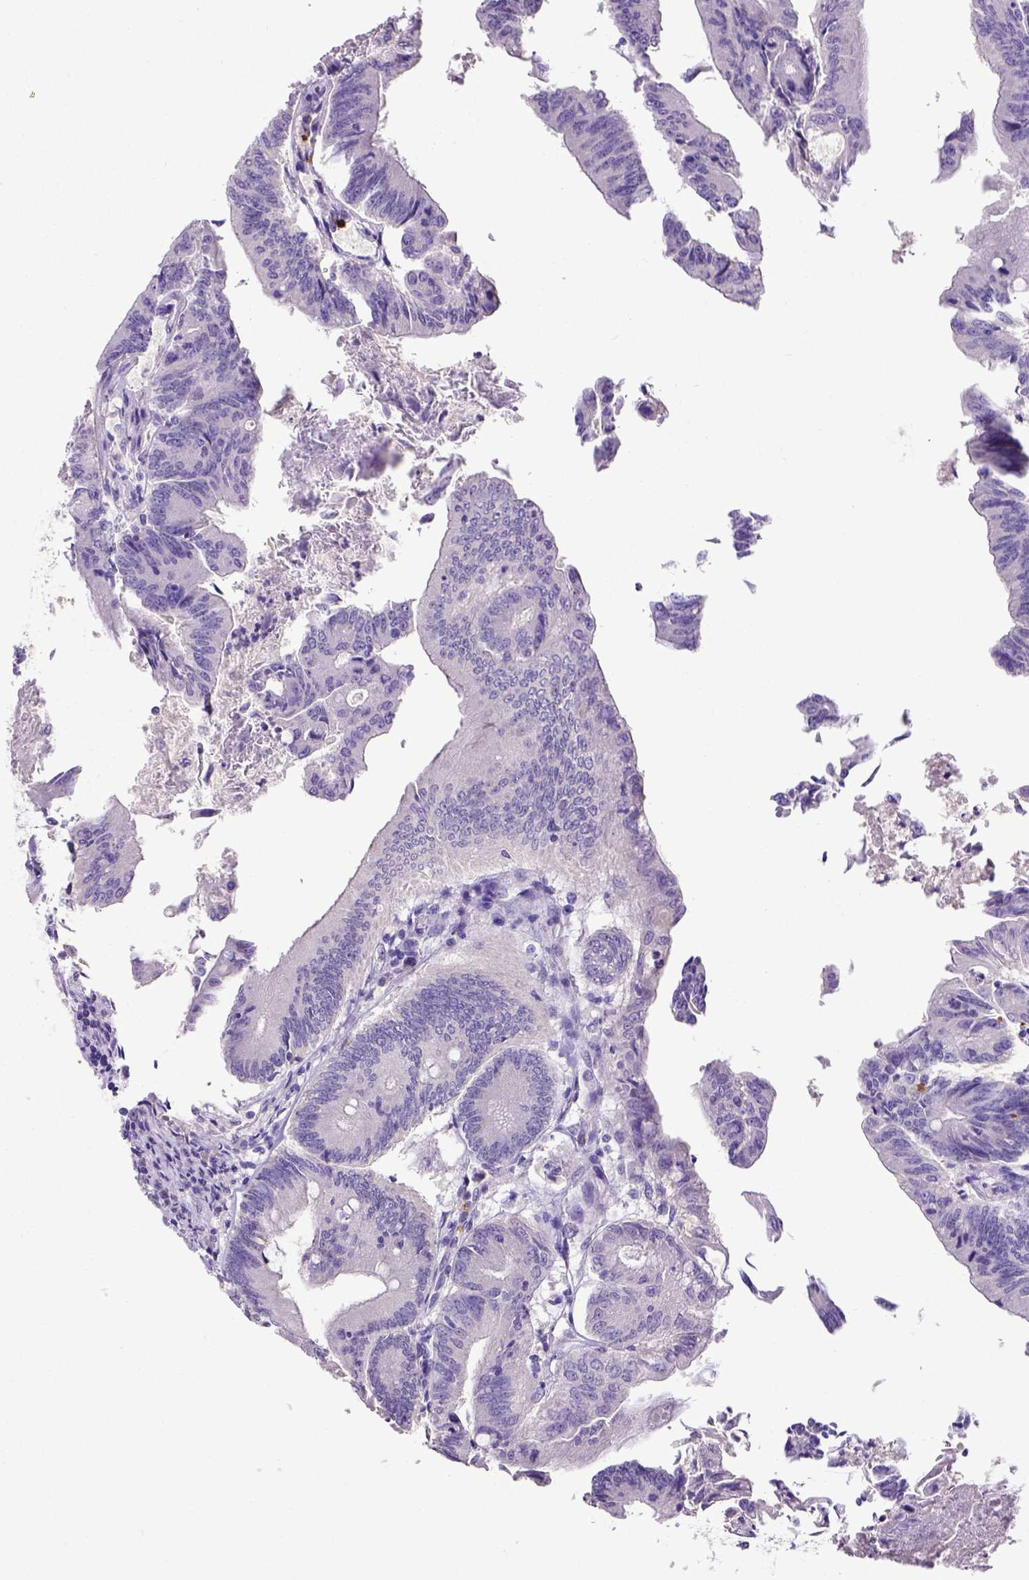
{"staining": {"intensity": "negative", "quantity": "none", "location": "none"}, "tissue": "colorectal cancer", "cell_type": "Tumor cells", "image_type": "cancer", "snomed": [{"axis": "morphology", "description": "Adenocarcinoma, NOS"}, {"axis": "topography", "description": "Colon"}], "caption": "An immunohistochemistry (IHC) histopathology image of adenocarcinoma (colorectal) is shown. There is no staining in tumor cells of adenocarcinoma (colorectal).", "gene": "B3GAT1", "patient": {"sex": "female", "age": 70}}